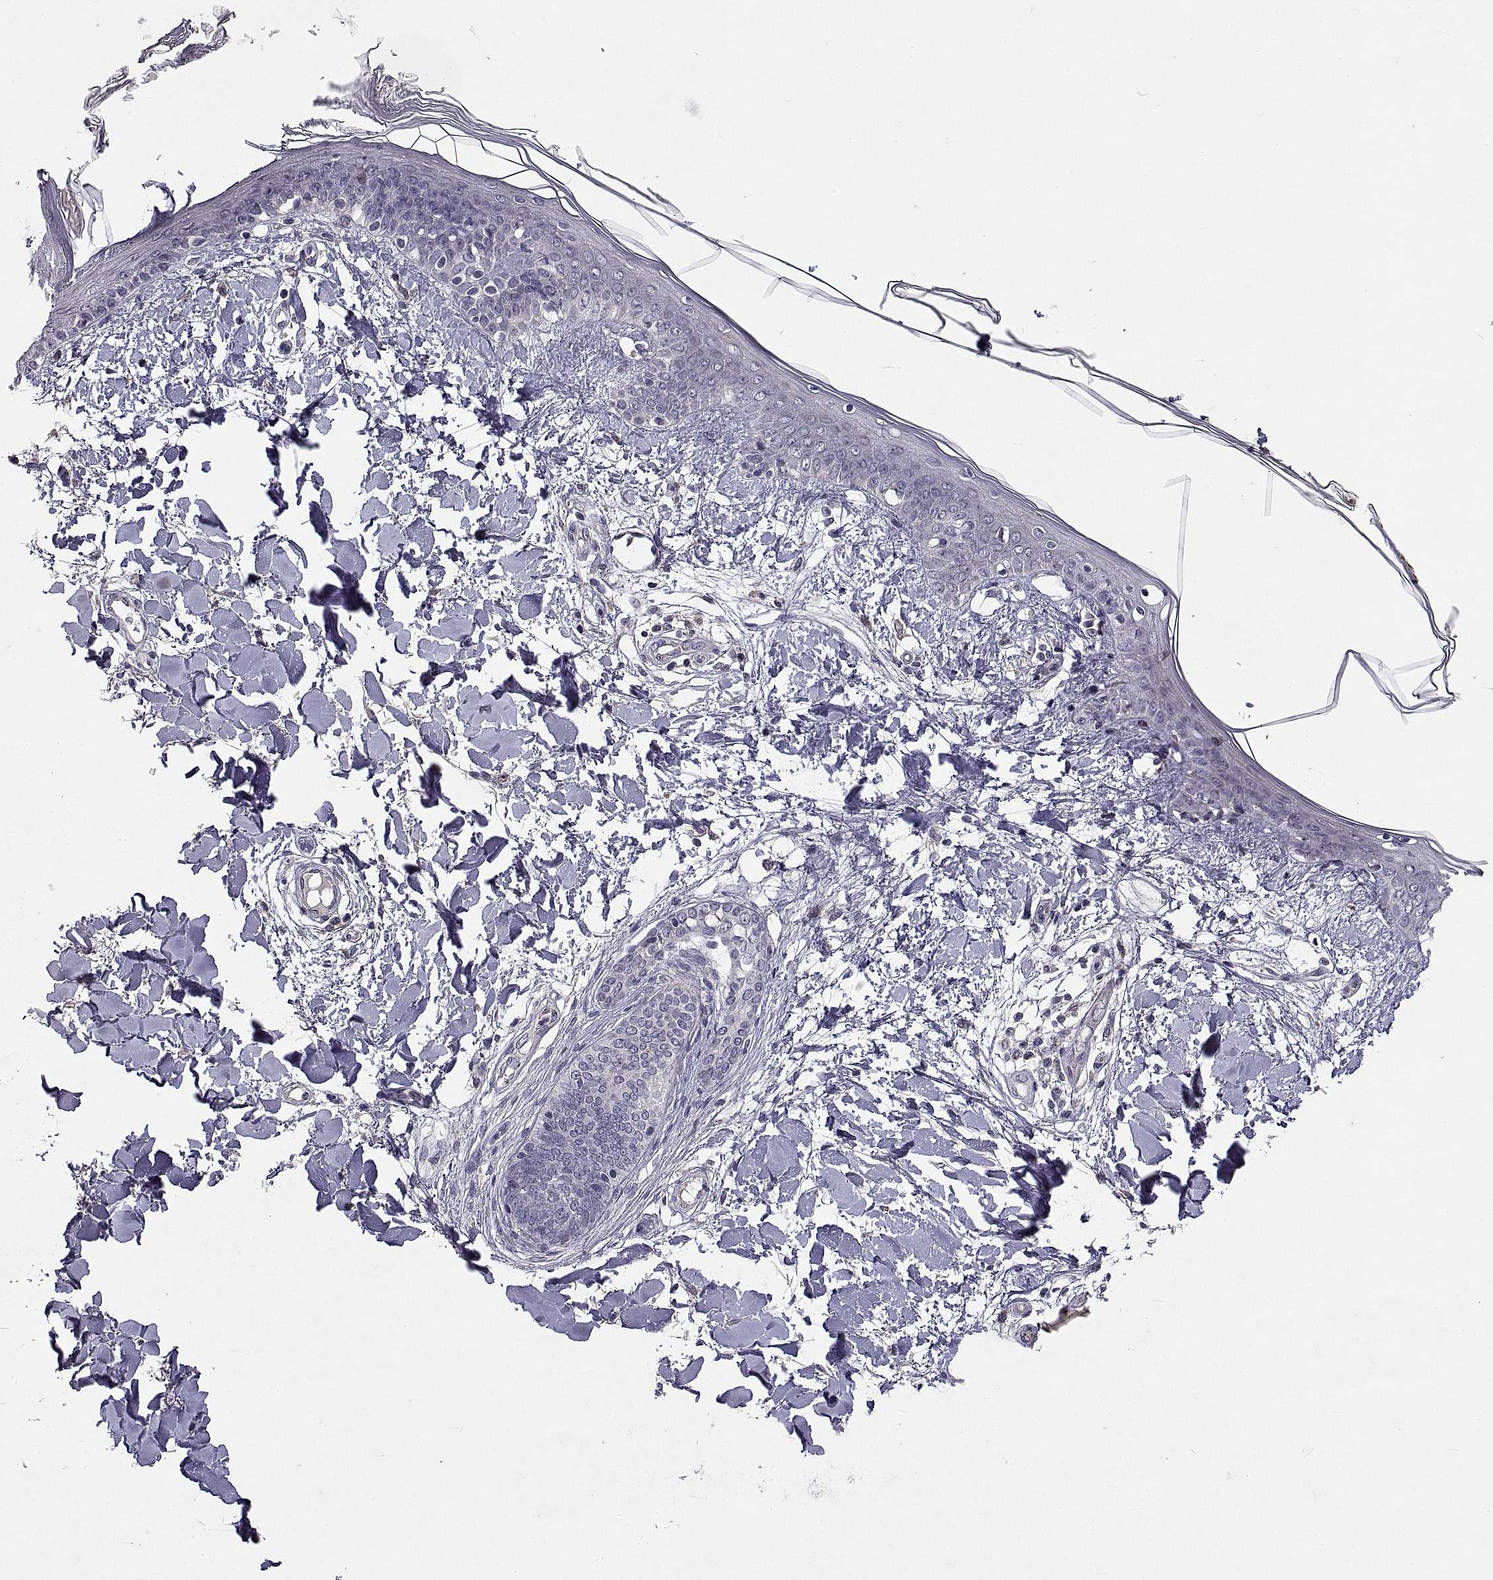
{"staining": {"intensity": "negative", "quantity": "none", "location": "none"}, "tissue": "skin", "cell_type": "Fibroblasts", "image_type": "normal", "snomed": [{"axis": "morphology", "description": "Normal tissue, NOS"}, {"axis": "topography", "description": "Skin"}], "caption": "High magnification brightfield microscopy of benign skin stained with DAB (3,3'-diaminobenzidine) (brown) and counterstained with hematoxylin (blue): fibroblasts show no significant positivity. (DAB immunohistochemistry (IHC) visualized using brightfield microscopy, high magnification).", "gene": "NPTX2", "patient": {"sex": "female", "age": 34}}